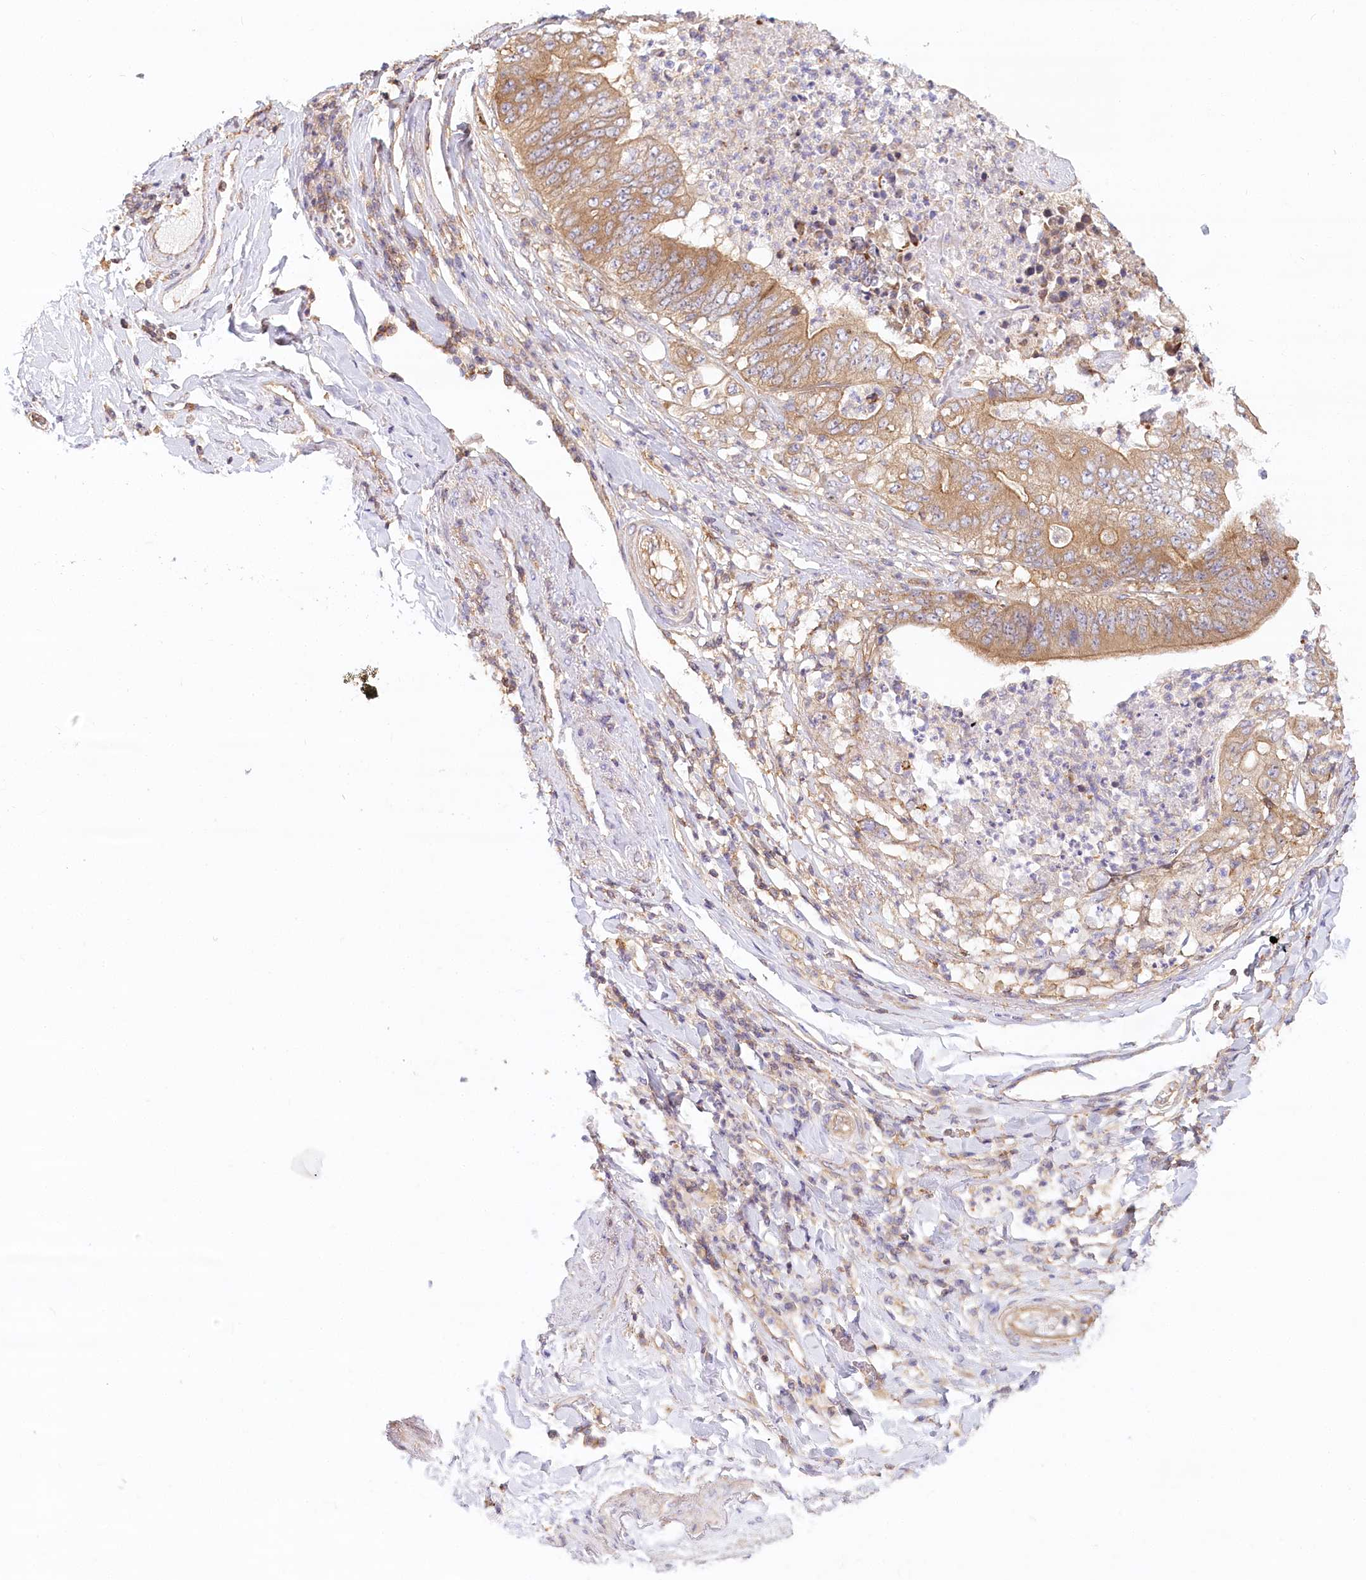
{"staining": {"intensity": "moderate", "quantity": "25%-75%", "location": "cytoplasmic/membranous"}, "tissue": "stomach cancer", "cell_type": "Tumor cells", "image_type": "cancer", "snomed": [{"axis": "morphology", "description": "Adenocarcinoma, NOS"}, {"axis": "topography", "description": "Stomach"}], "caption": "Human stomach cancer stained for a protein (brown) displays moderate cytoplasmic/membranous positive staining in approximately 25%-75% of tumor cells.", "gene": "UMPS", "patient": {"sex": "female", "age": 73}}